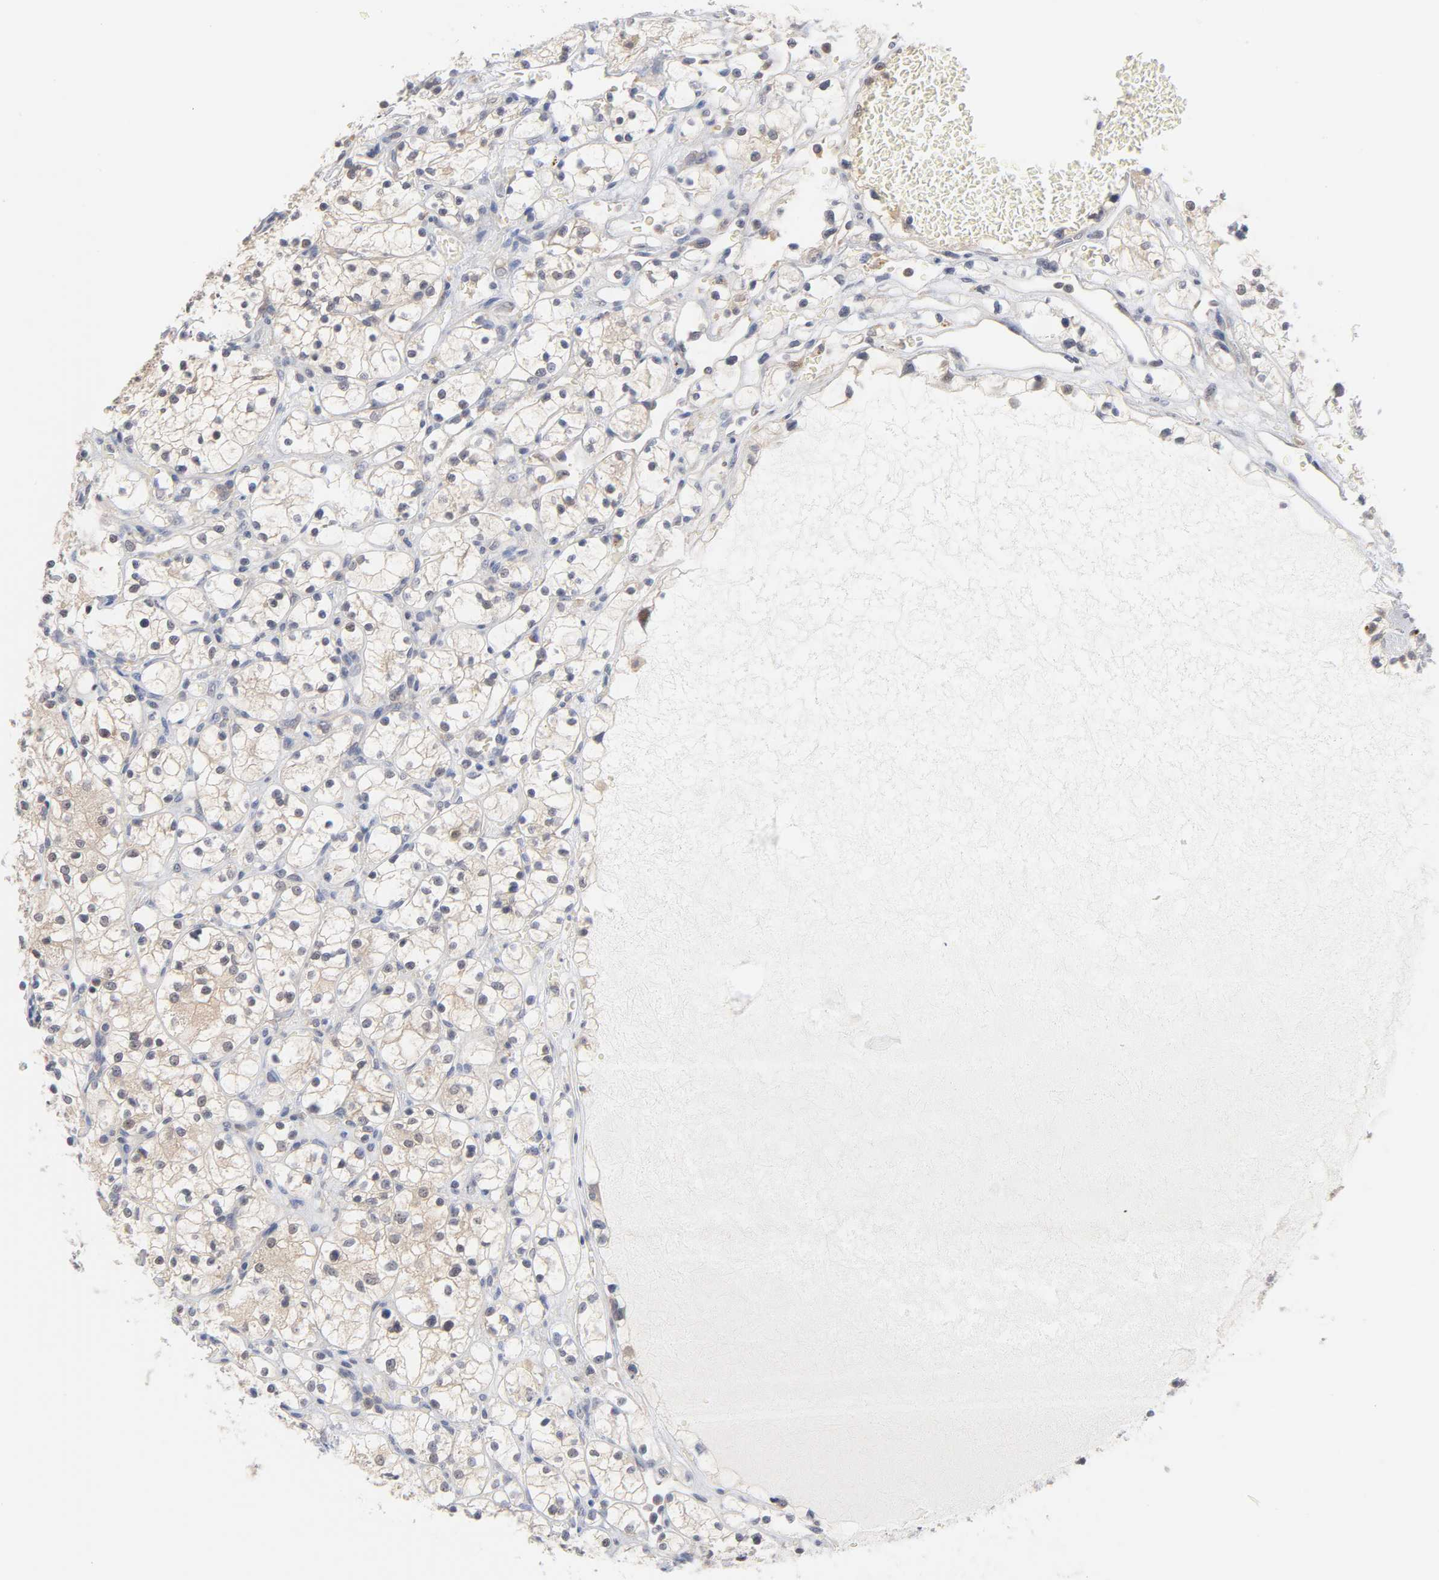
{"staining": {"intensity": "negative", "quantity": "none", "location": "none"}, "tissue": "renal cancer", "cell_type": "Tumor cells", "image_type": "cancer", "snomed": [{"axis": "morphology", "description": "Adenocarcinoma, NOS"}, {"axis": "topography", "description": "Kidney"}], "caption": "The IHC micrograph has no significant positivity in tumor cells of adenocarcinoma (renal) tissue.", "gene": "UBL4A", "patient": {"sex": "female", "age": 60}}